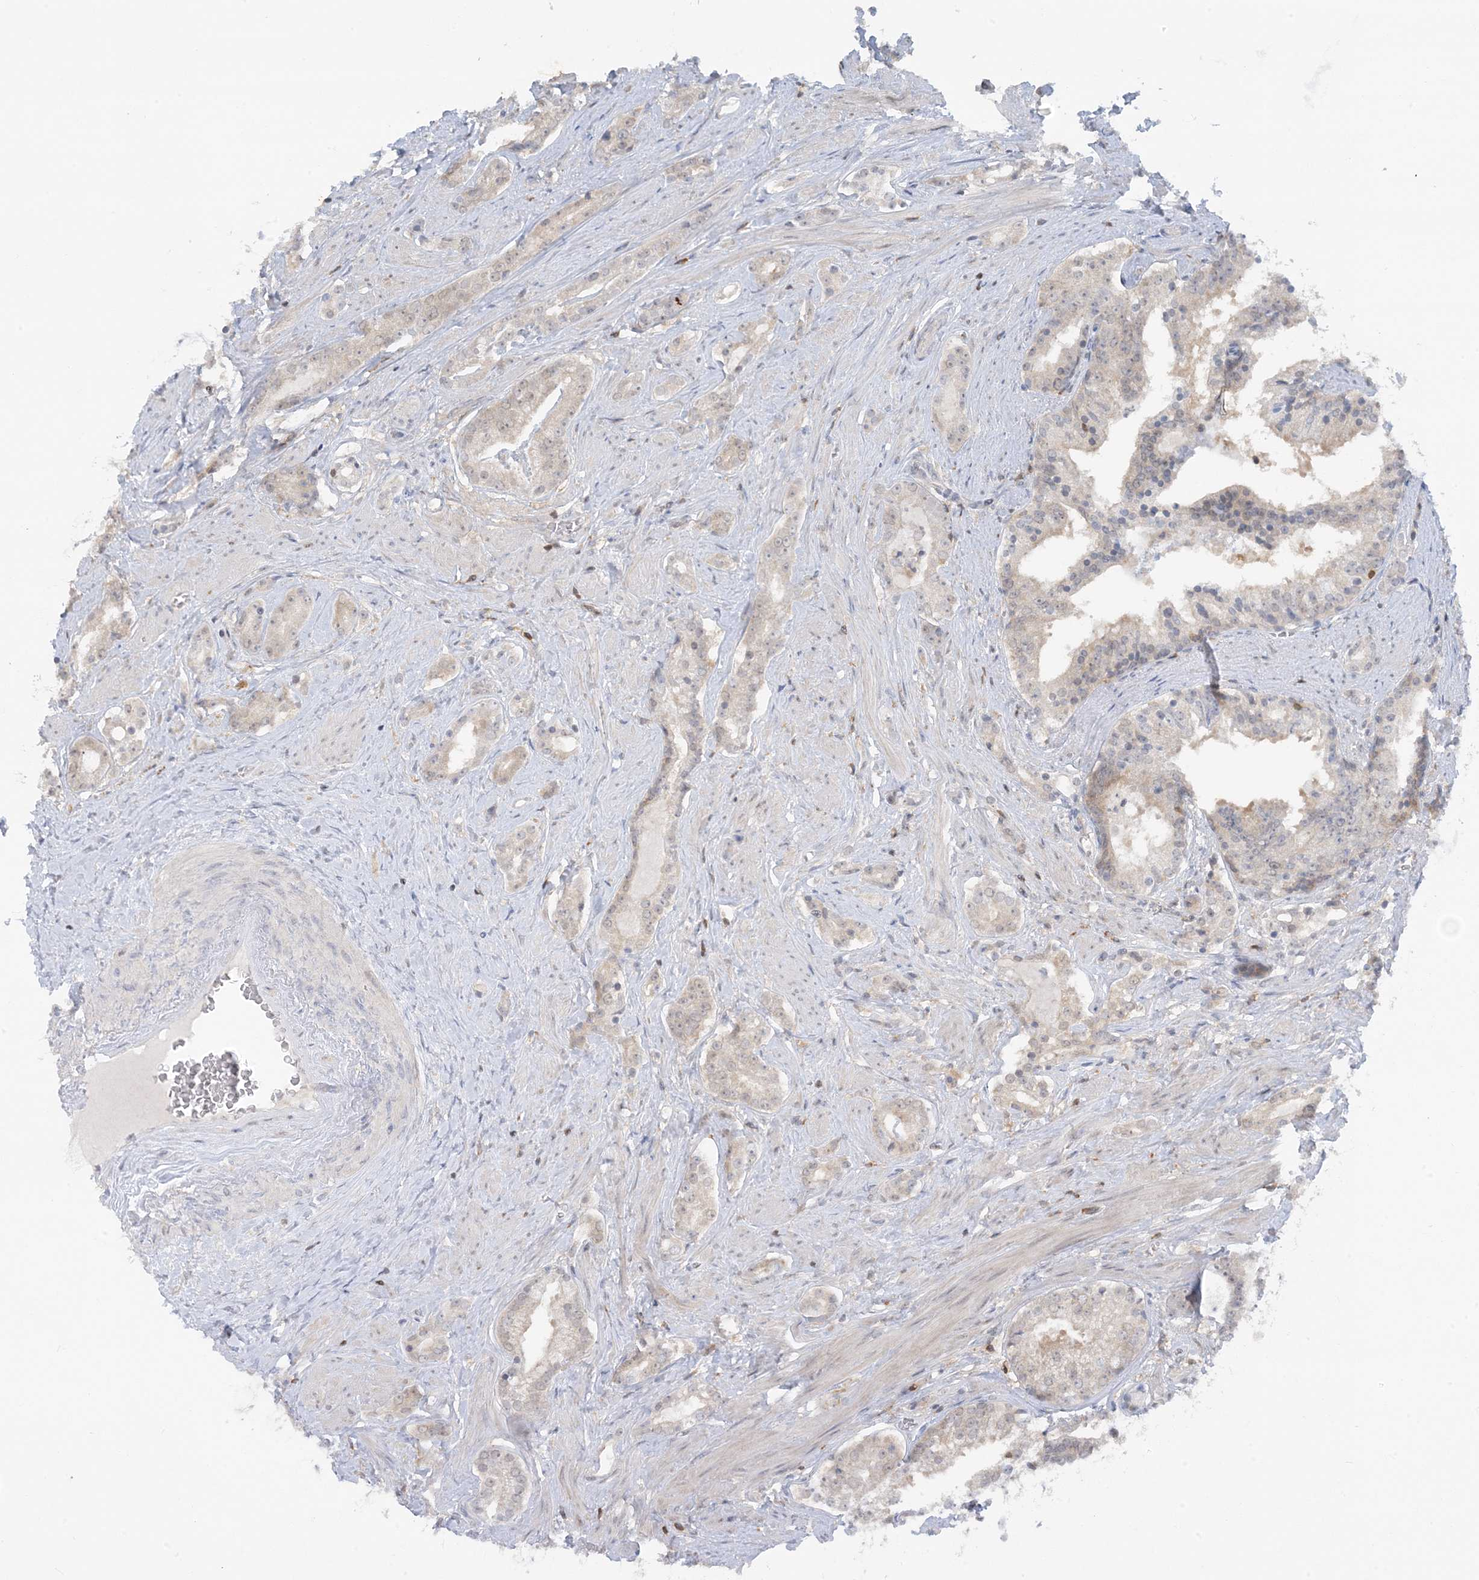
{"staining": {"intensity": "weak", "quantity": "<25%", "location": "cytoplasmic/membranous"}, "tissue": "prostate cancer", "cell_type": "Tumor cells", "image_type": "cancer", "snomed": [{"axis": "morphology", "description": "Adenocarcinoma, High grade"}, {"axis": "topography", "description": "Prostate"}], "caption": "Human prostate high-grade adenocarcinoma stained for a protein using immunohistochemistry (IHC) exhibits no staining in tumor cells.", "gene": "OGA", "patient": {"sex": "male", "age": 58}}